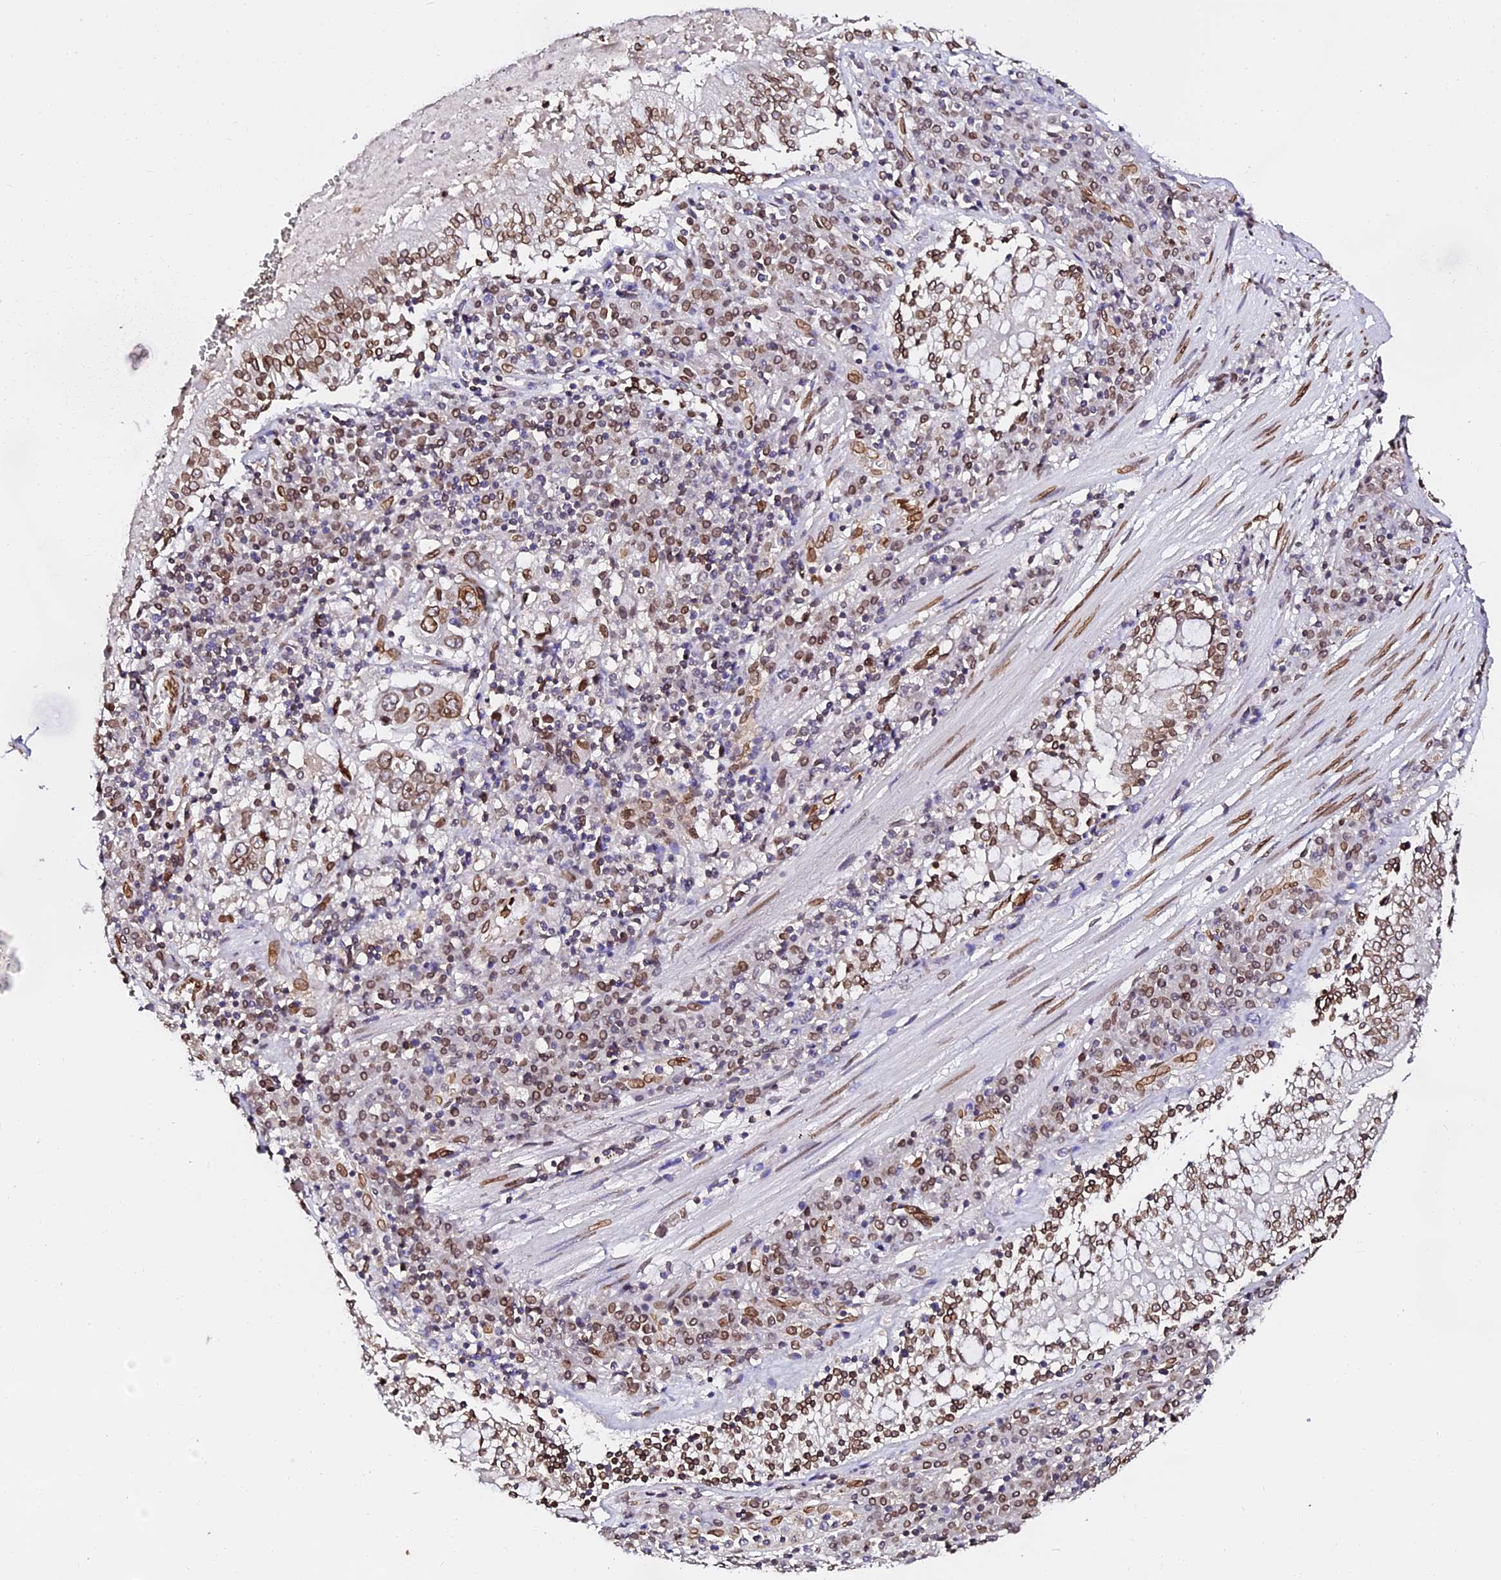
{"staining": {"intensity": "moderate", "quantity": ">75%", "location": "cytoplasmic/membranous,nuclear"}, "tissue": "lung cancer", "cell_type": "Tumor cells", "image_type": "cancer", "snomed": [{"axis": "morphology", "description": "Squamous cell carcinoma, NOS"}, {"axis": "topography", "description": "Lung"}], "caption": "This image reveals squamous cell carcinoma (lung) stained with IHC to label a protein in brown. The cytoplasmic/membranous and nuclear of tumor cells show moderate positivity for the protein. Nuclei are counter-stained blue.", "gene": "ANAPC5", "patient": {"sex": "male", "age": 65}}